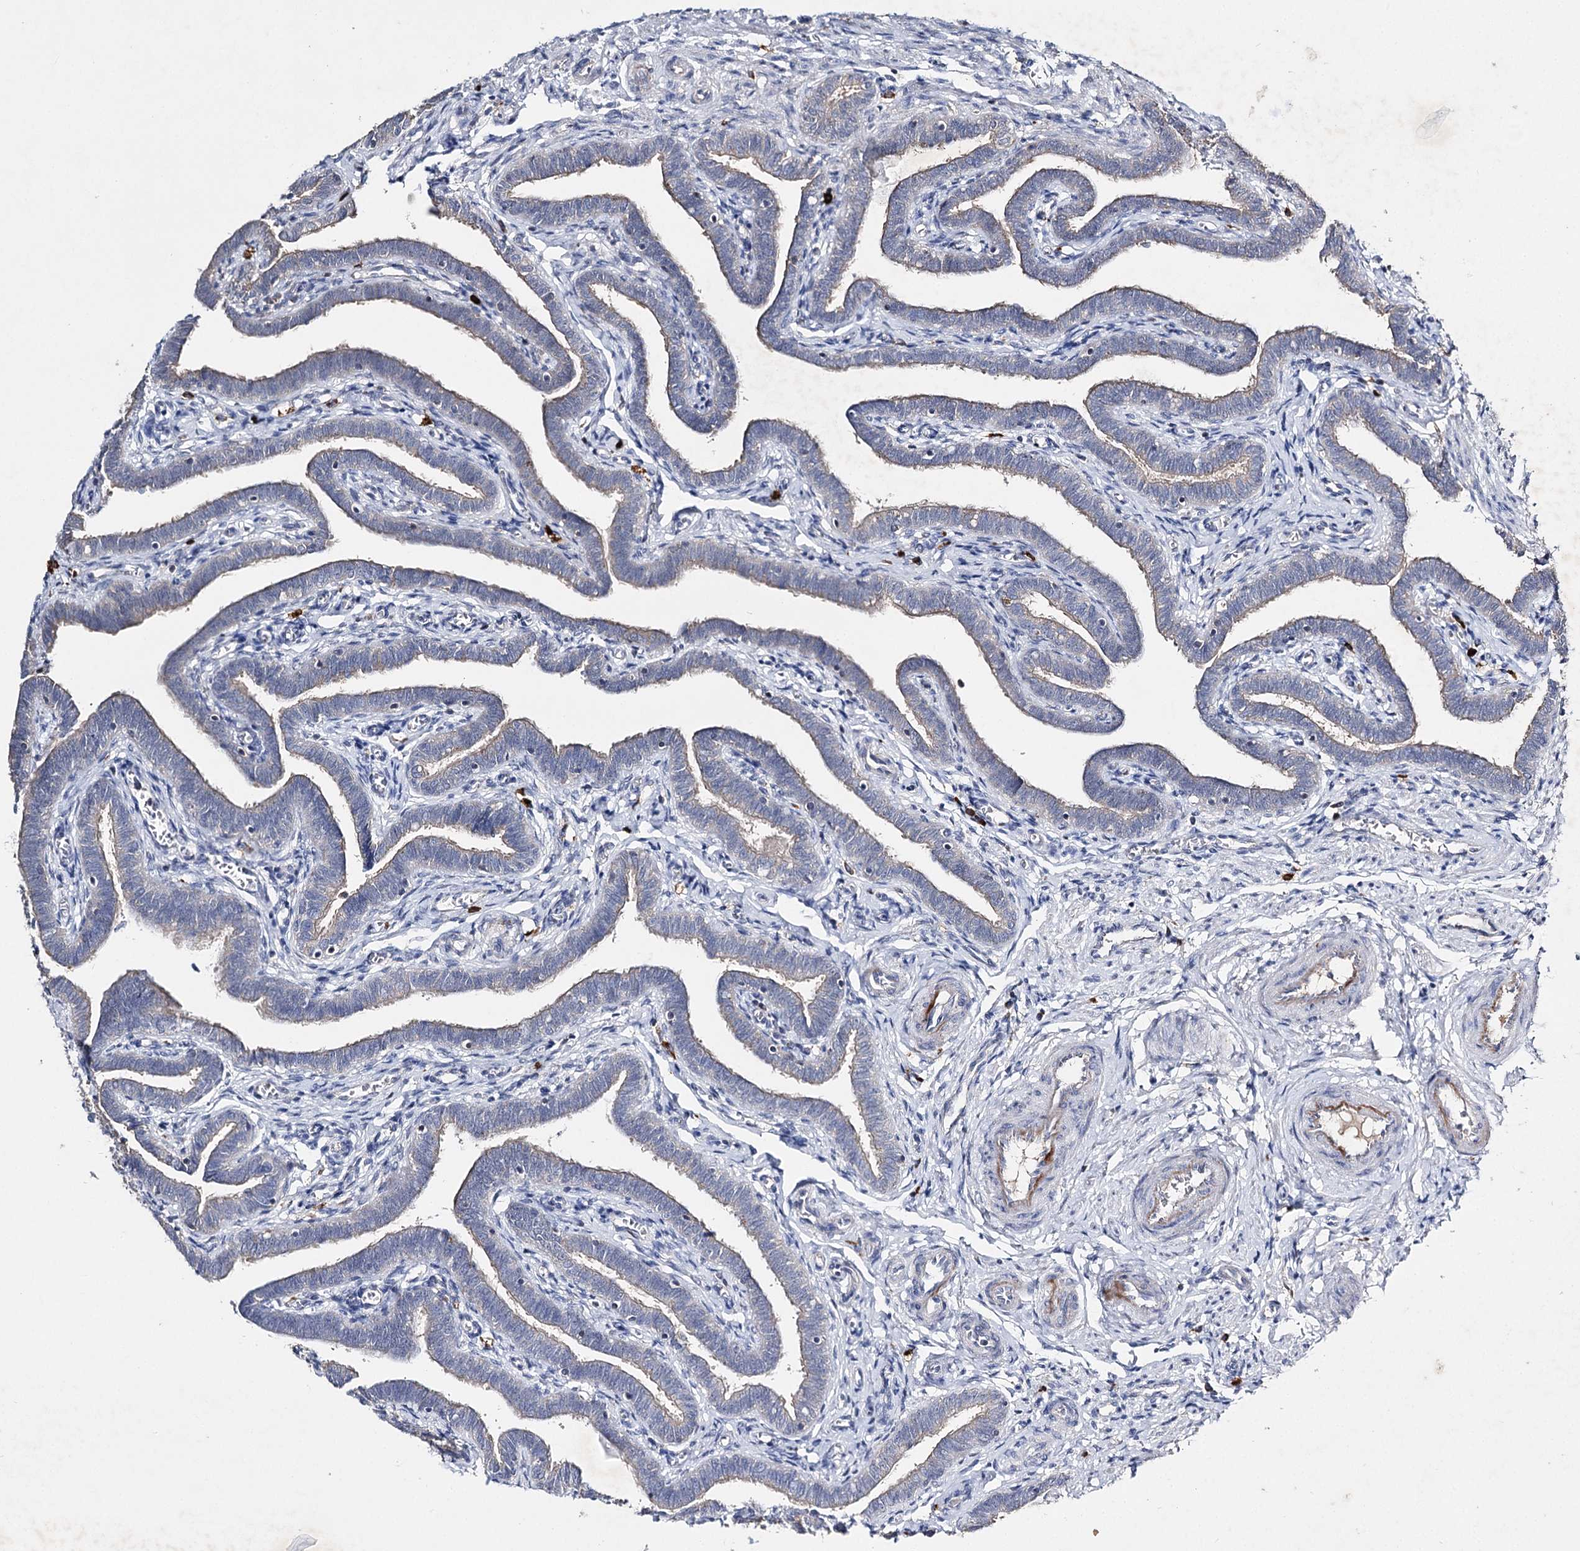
{"staining": {"intensity": "weak", "quantity": "25%-75%", "location": "cytoplasmic/membranous"}, "tissue": "fallopian tube", "cell_type": "Glandular cells", "image_type": "normal", "snomed": [{"axis": "morphology", "description": "Normal tissue, NOS"}, {"axis": "topography", "description": "Fallopian tube"}], "caption": "The immunohistochemical stain highlights weak cytoplasmic/membranous expression in glandular cells of normal fallopian tube.", "gene": "IL1RAP", "patient": {"sex": "female", "age": 36}}